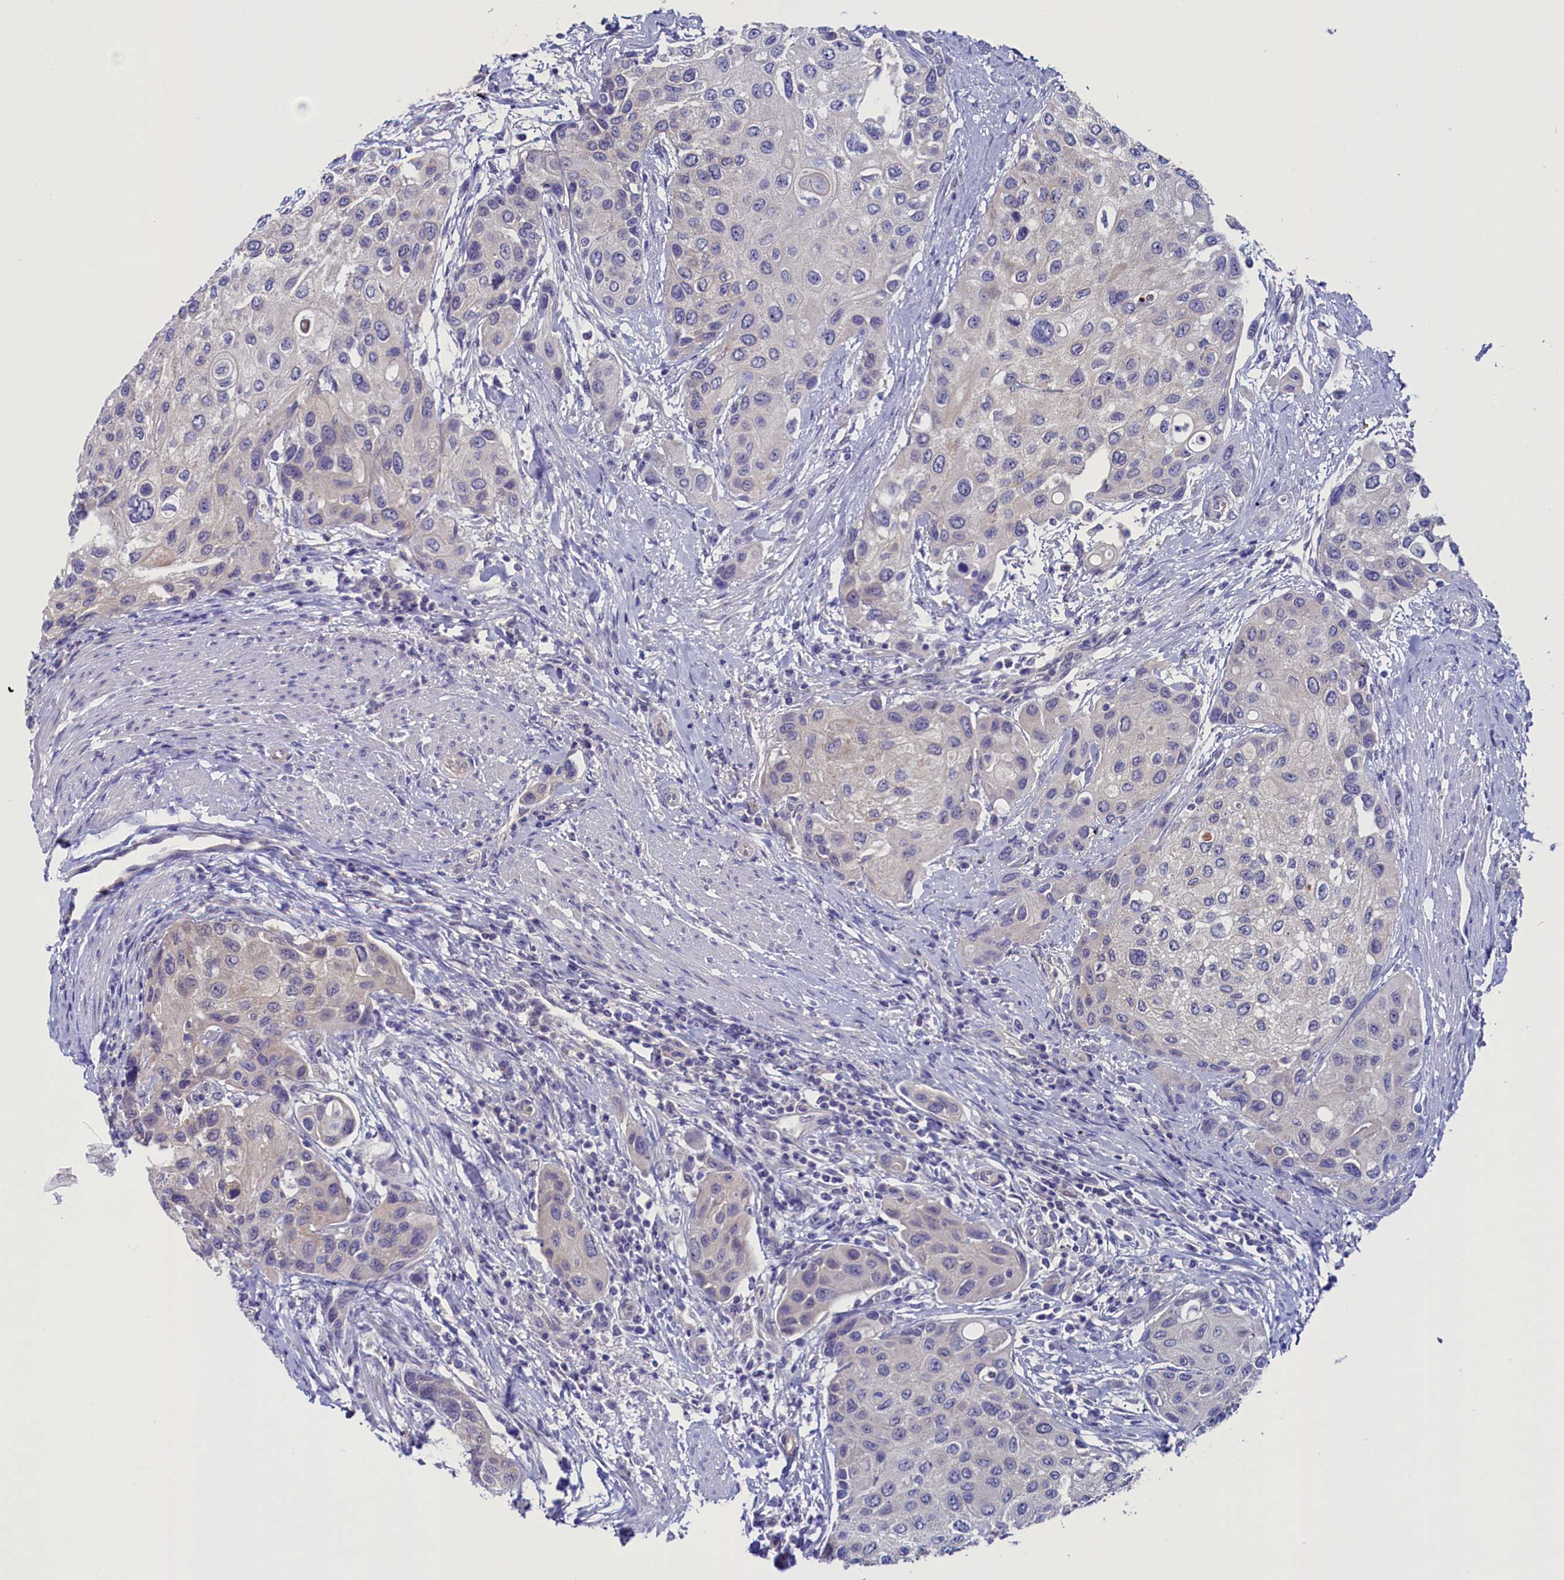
{"staining": {"intensity": "negative", "quantity": "none", "location": "none"}, "tissue": "urothelial cancer", "cell_type": "Tumor cells", "image_type": "cancer", "snomed": [{"axis": "morphology", "description": "Normal tissue, NOS"}, {"axis": "morphology", "description": "Urothelial carcinoma, High grade"}, {"axis": "topography", "description": "Vascular tissue"}, {"axis": "topography", "description": "Urinary bladder"}], "caption": "A high-resolution photomicrograph shows IHC staining of urothelial cancer, which demonstrates no significant positivity in tumor cells. Brightfield microscopy of immunohistochemistry (IHC) stained with DAB (3,3'-diaminobenzidine) (brown) and hematoxylin (blue), captured at high magnification.", "gene": "CIAPIN1", "patient": {"sex": "female", "age": 56}}